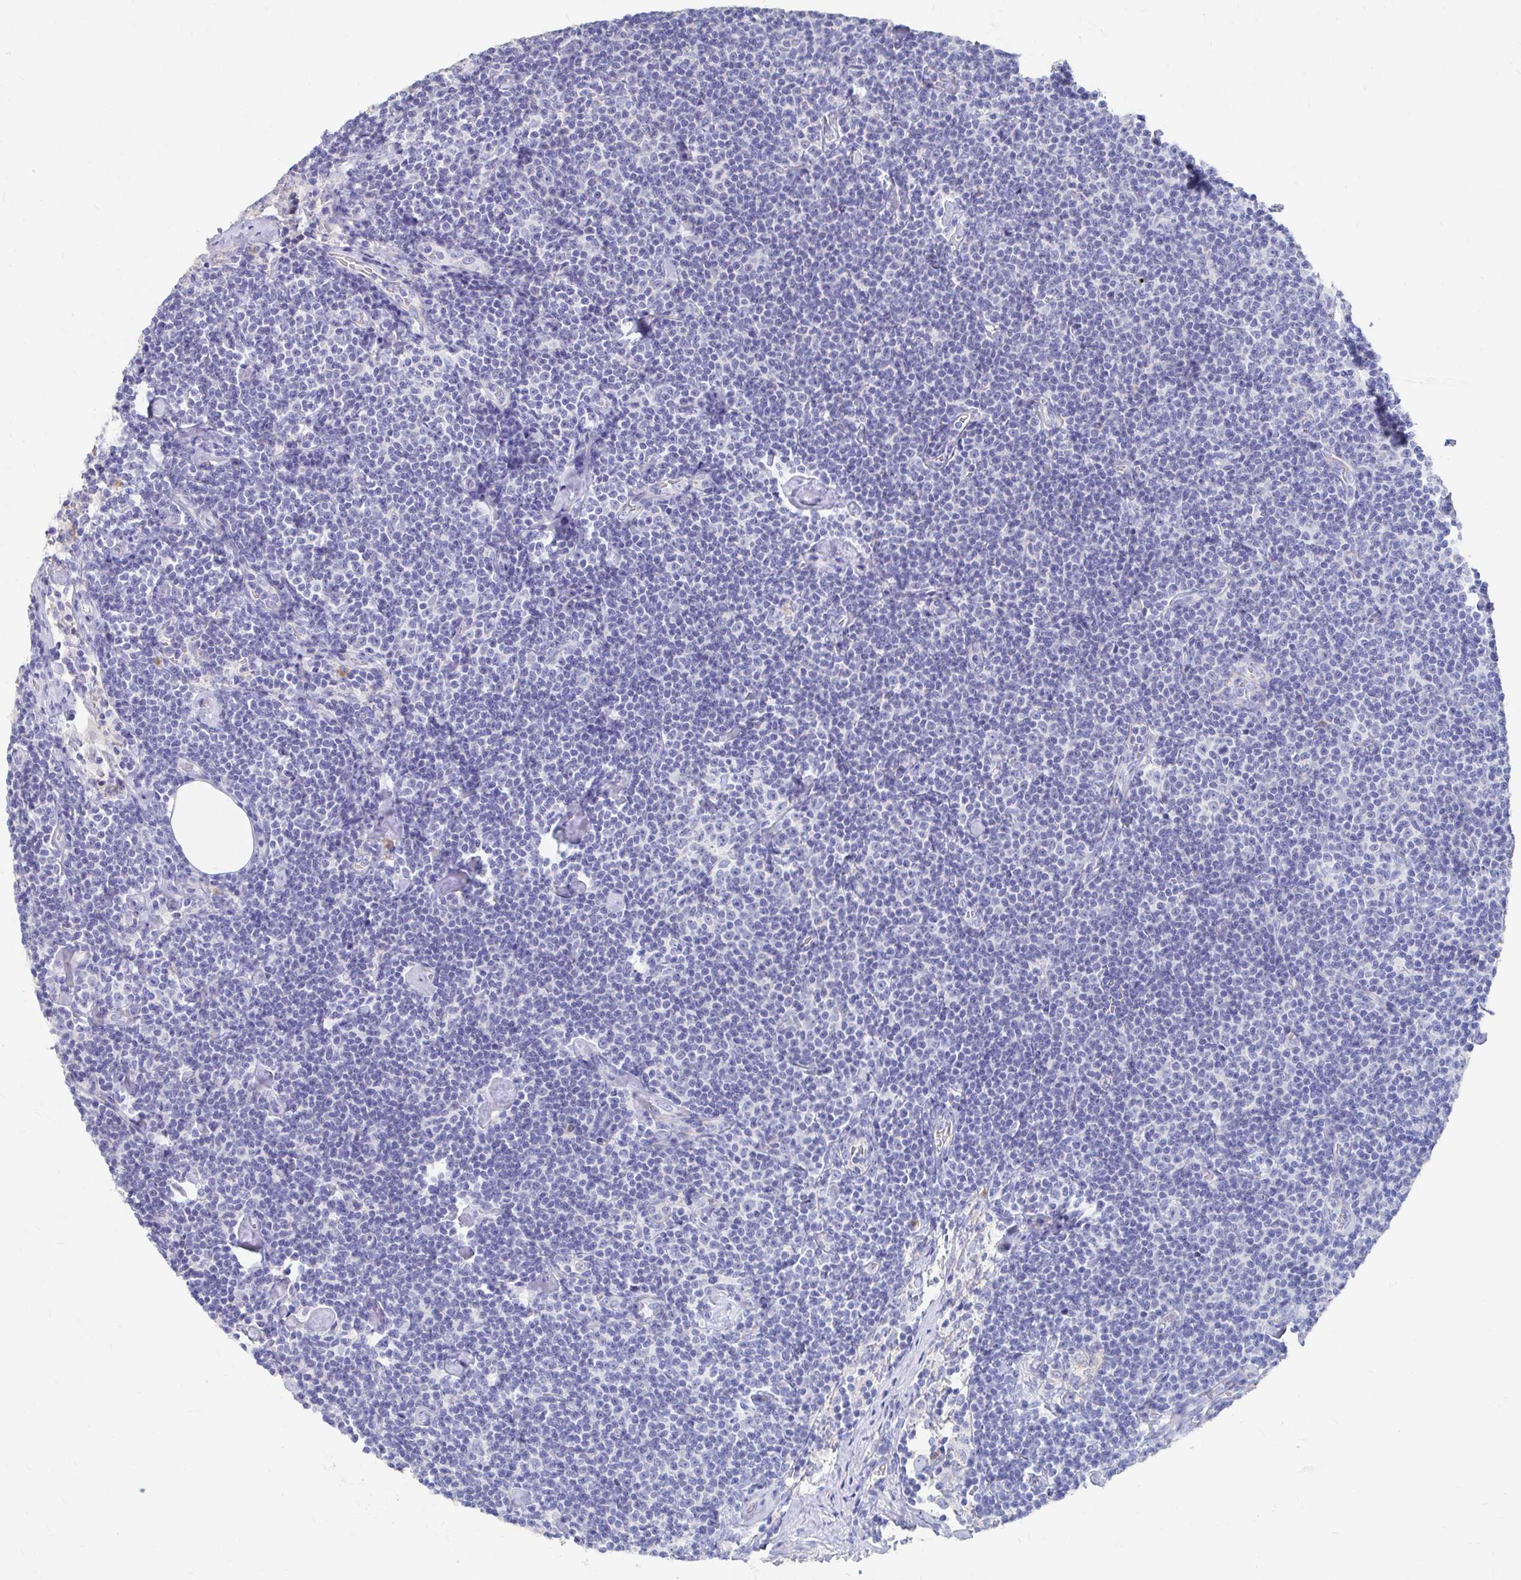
{"staining": {"intensity": "negative", "quantity": "none", "location": "none"}, "tissue": "lymphoma", "cell_type": "Tumor cells", "image_type": "cancer", "snomed": [{"axis": "morphology", "description": "Malignant lymphoma, non-Hodgkin's type, Low grade"}, {"axis": "topography", "description": "Lymph node"}], "caption": "Immunohistochemistry (IHC) image of human lymphoma stained for a protein (brown), which exhibits no expression in tumor cells.", "gene": "LAMC3", "patient": {"sex": "male", "age": 81}}